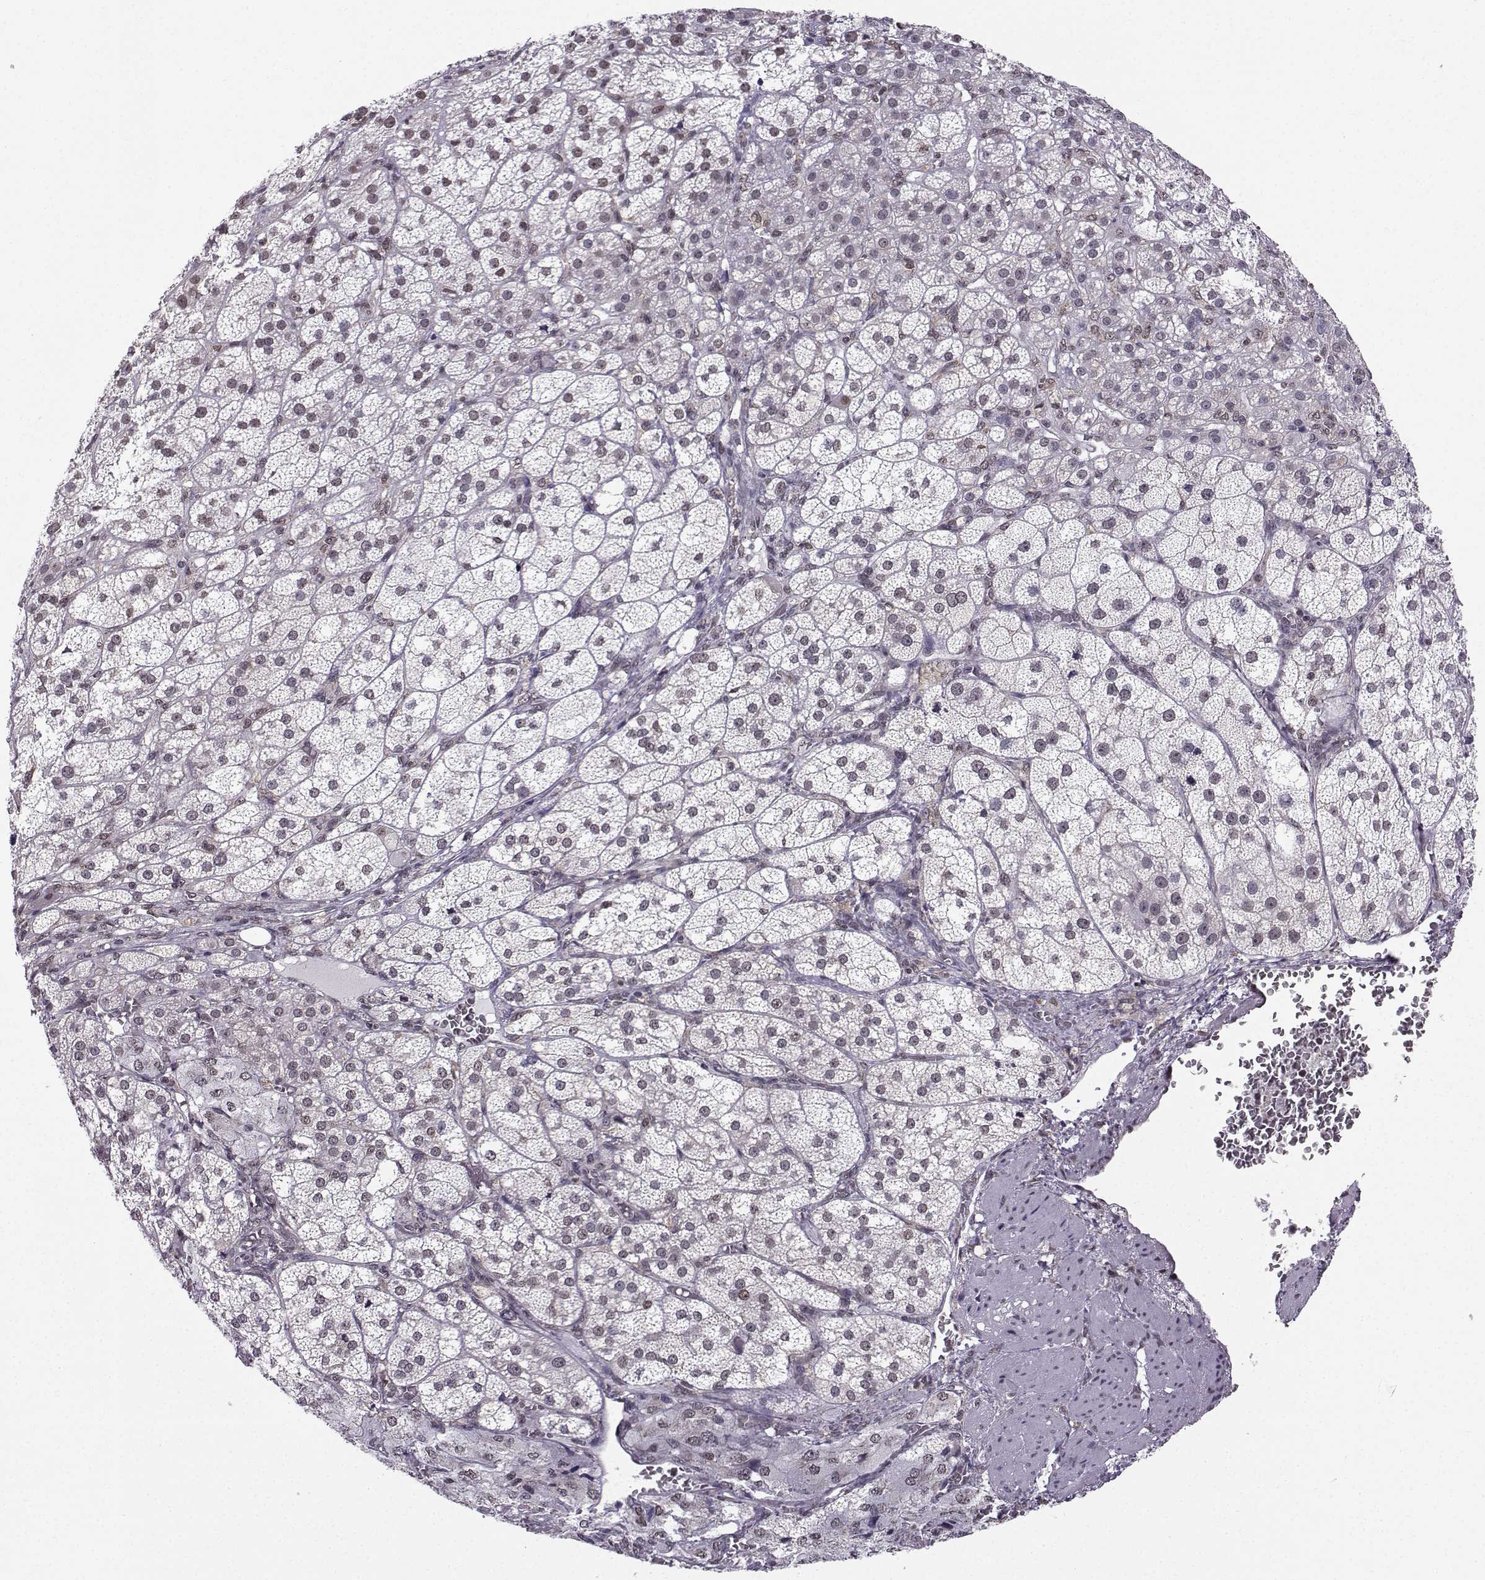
{"staining": {"intensity": "negative", "quantity": "none", "location": "none"}, "tissue": "adrenal gland", "cell_type": "Glandular cells", "image_type": "normal", "snomed": [{"axis": "morphology", "description": "Normal tissue, NOS"}, {"axis": "topography", "description": "Adrenal gland"}], "caption": "This histopathology image is of normal adrenal gland stained with immunohistochemistry to label a protein in brown with the nuclei are counter-stained blue. There is no staining in glandular cells.", "gene": "EZH1", "patient": {"sex": "female", "age": 60}}